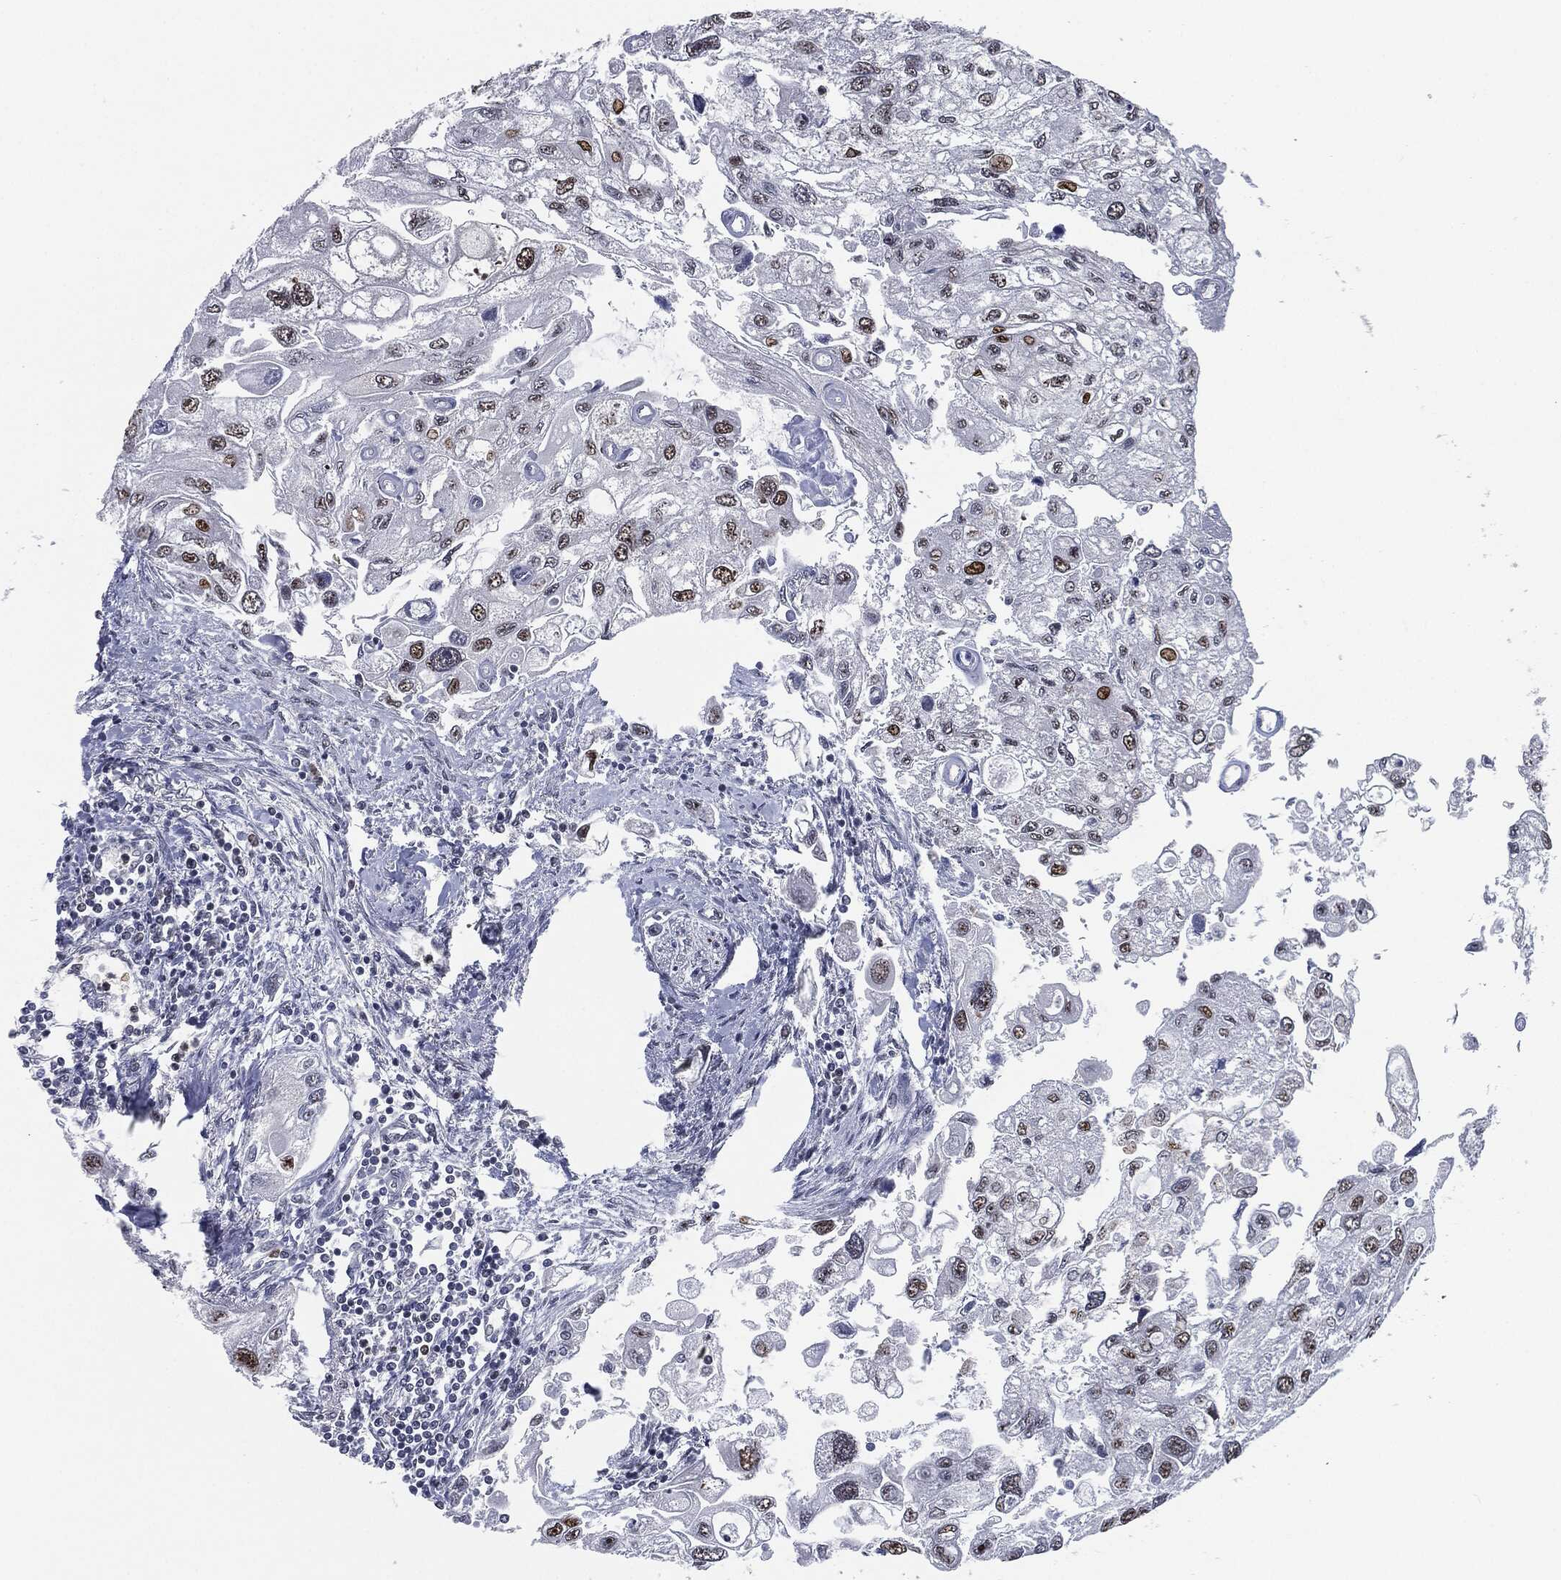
{"staining": {"intensity": "moderate", "quantity": "25%-75%", "location": "nuclear"}, "tissue": "urothelial cancer", "cell_type": "Tumor cells", "image_type": "cancer", "snomed": [{"axis": "morphology", "description": "Urothelial carcinoma, High grade"}, {"axis": "topography", "description": "Urinary bladder"}], "caption": "A high-resolution image shows immunohistochemistry (IHC) staining of urothelial cancer, which demonstrates moderate nuclear staining in approximately 25%-75% of tumor cells.", "gene": "AKT2", "patient": {"sex": "male", "age": 59}}